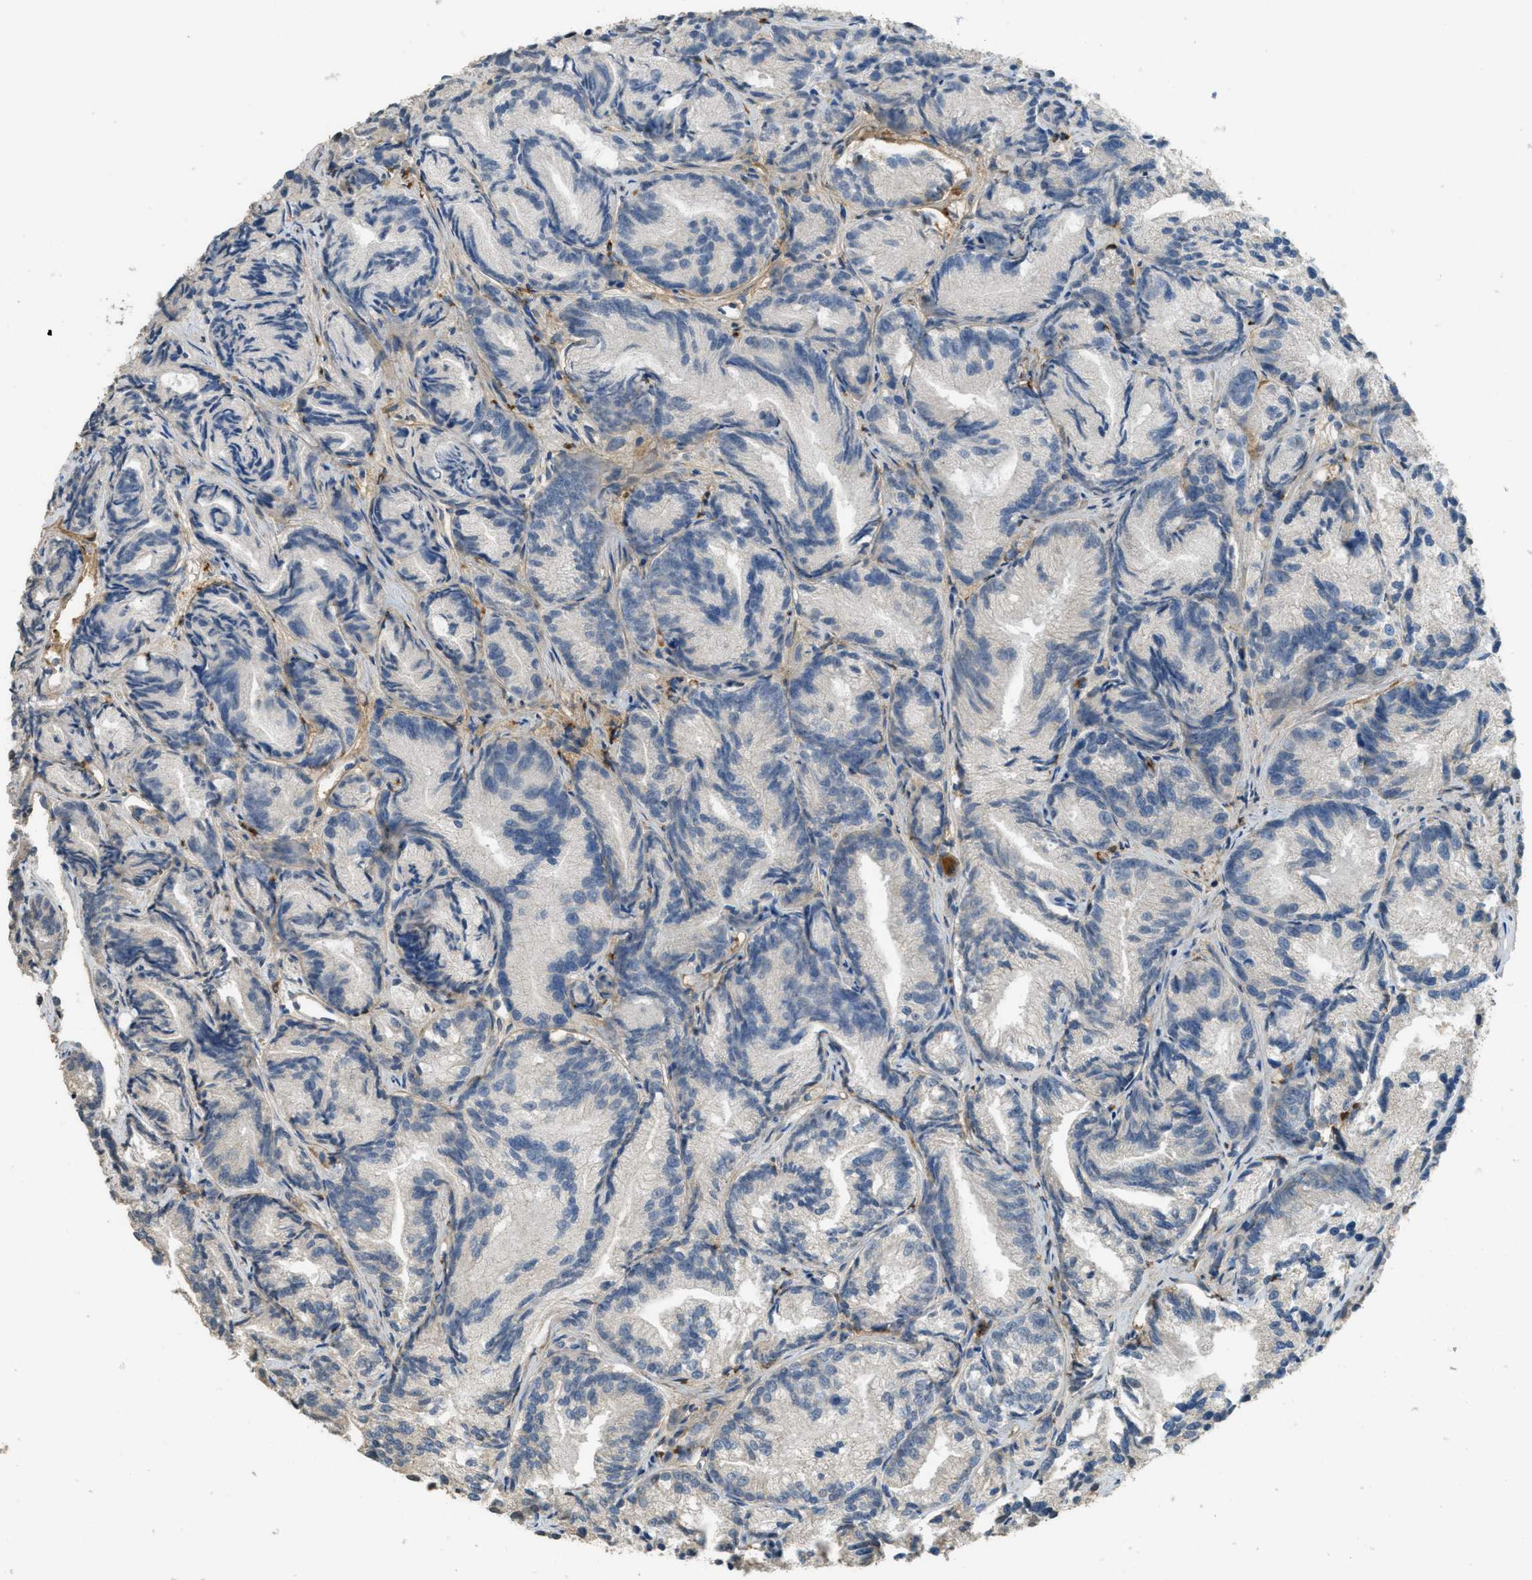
{"staining": {"intensity": "negative", "quantity": "none", "location": "none"}, "tissue": "prostate cancer", "cell_type": "Tumor cells", "image_type": "cancer", "snomed": [{"axis": "morphology", "description": "Adenocarcinoma, Low grade"}, {"axis": "topography", "description": "Prostate"}], "caption": "Prostate adenocarcinoma (low-grade) was stained to show a protein in brown. There is no significant staining in tumor cells.", "gene": "IGF2BP2", "patient": {"sex": "male", "age": 89}}